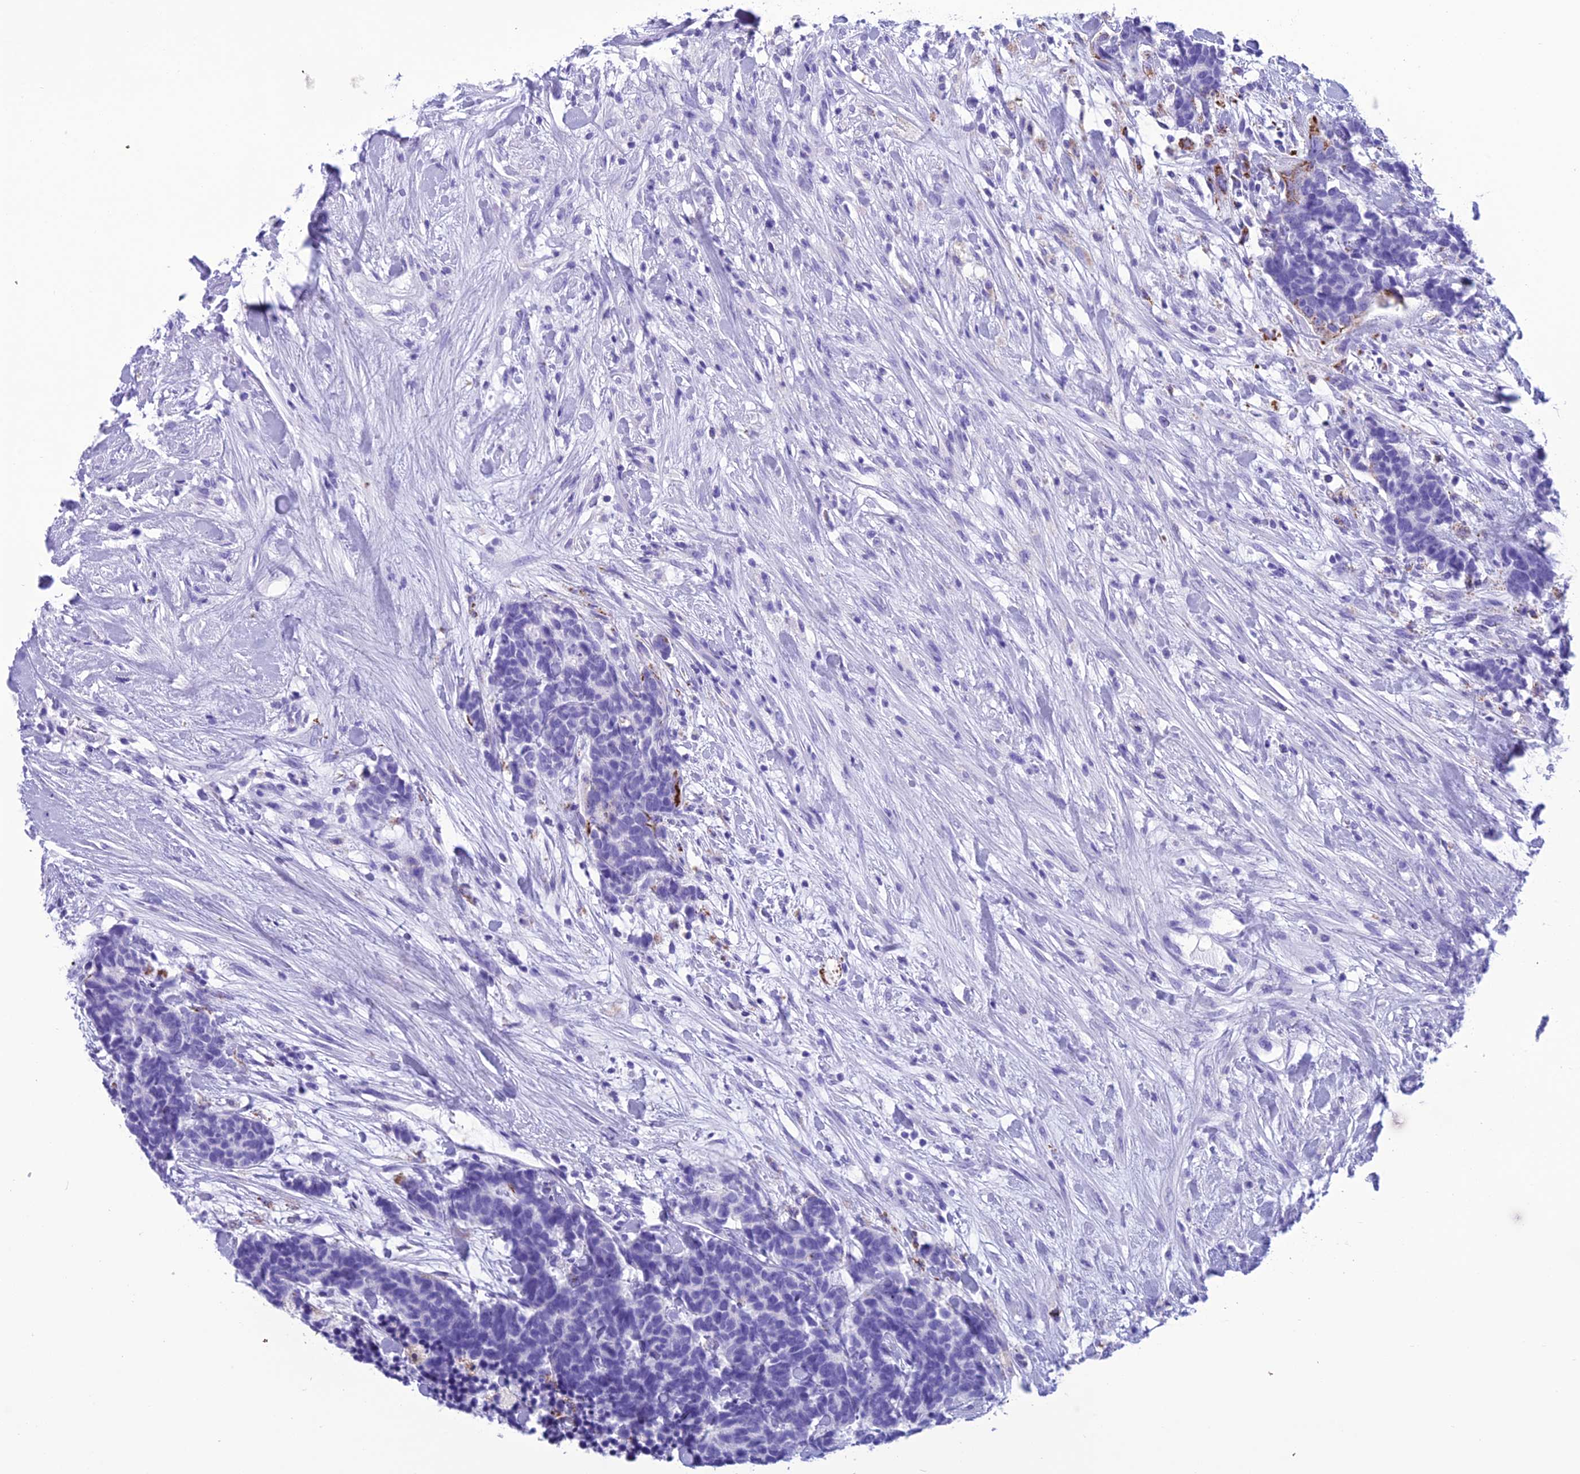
{"staining": {"intensity": "moderate", "quantity": "<25%", "location": "cytoplasmic/membranous"}, "tissue": "carcinoid", "cell_type": "Tumor cells", "image_type": "cancer", "snomed": [{"axis": "morphology", "description": "Carcinoma, NOS"}, {"axis": "morphology", "description": "Carcinoid, malignant, NOS"}, {"axis": "topography", "description": "Prostate"}], "caption": "Carcinoid (malignant) stained with a protein marker displays moderate staining in tumor cells.", "gene": "TRAM1L1", "patient": {"sex": "male", "age": 57}}